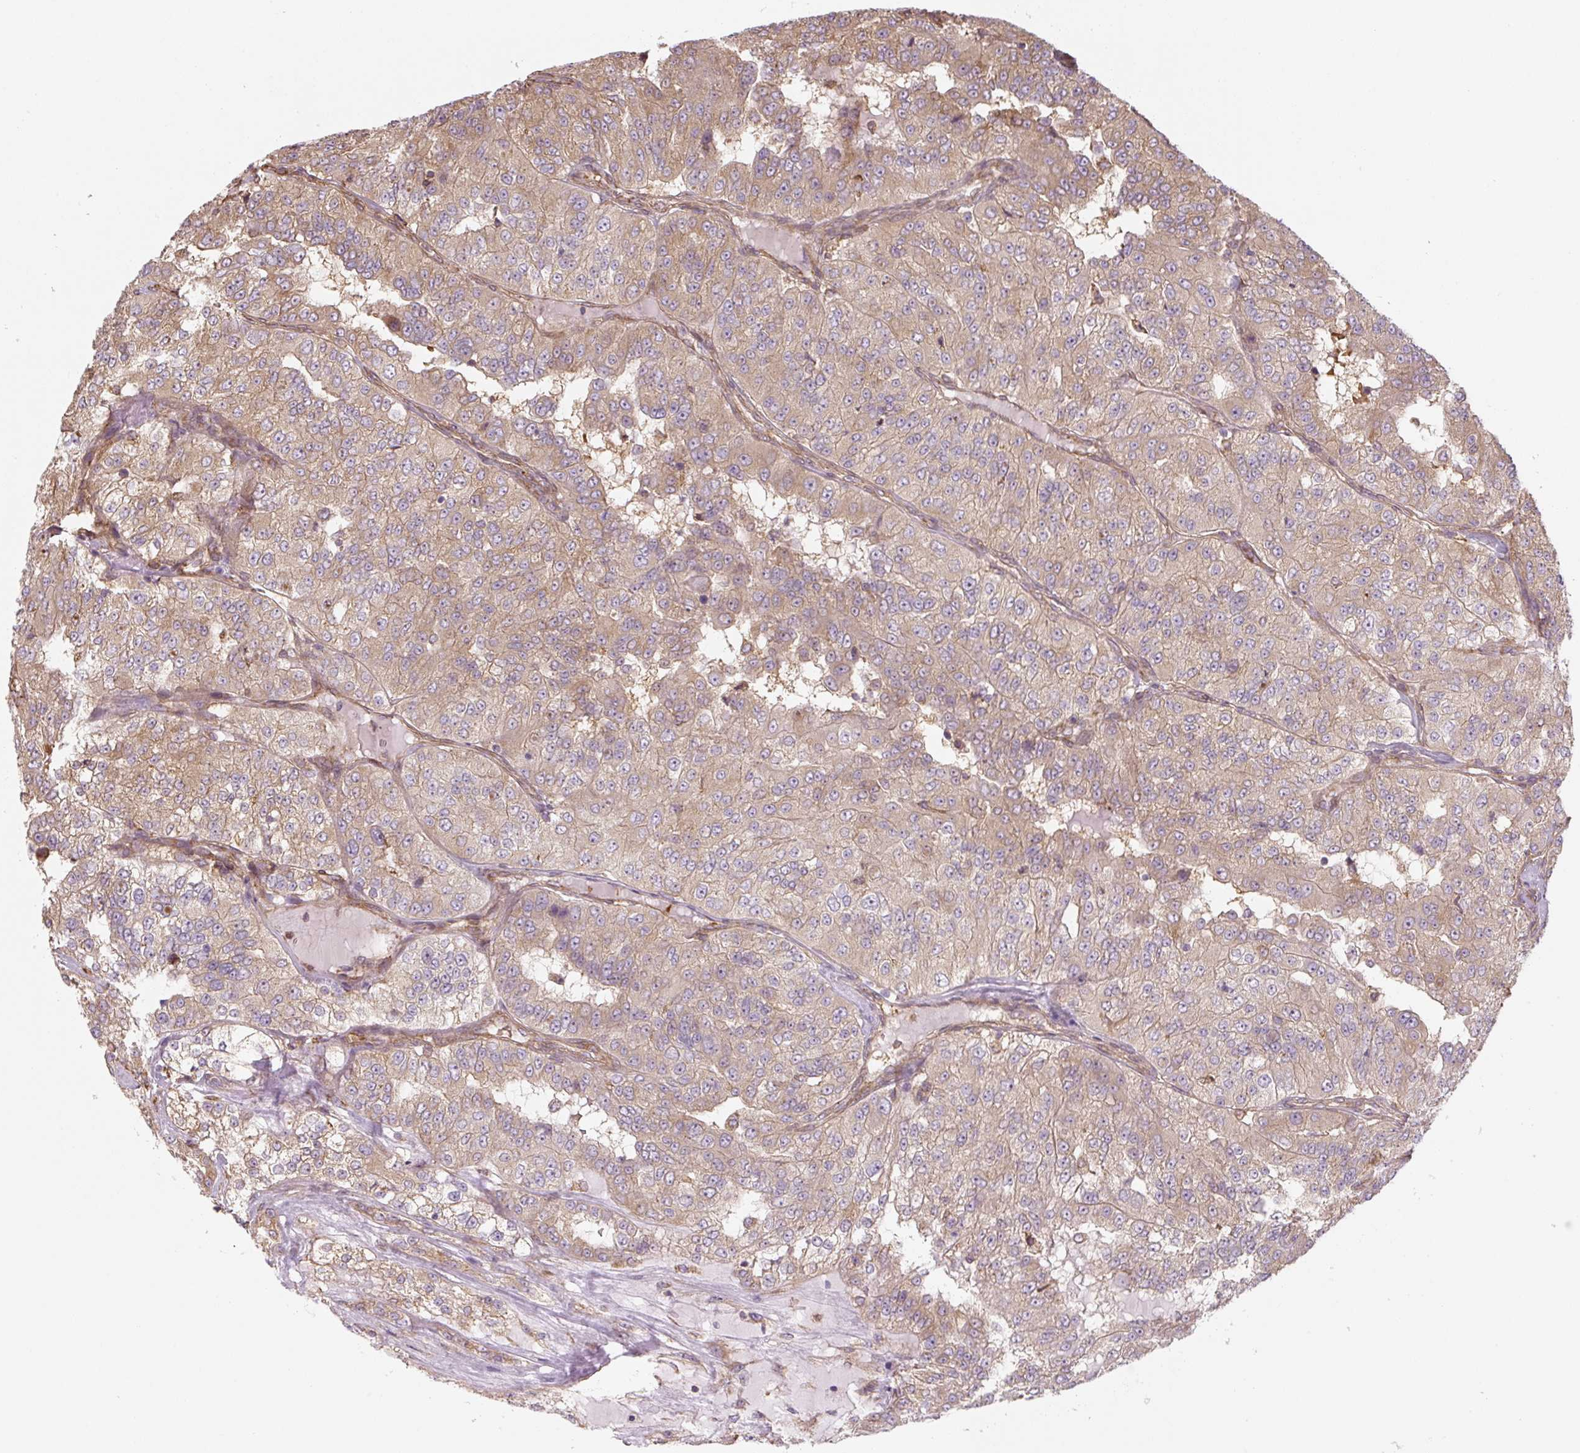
{"staining": {"intensity": "moderate", "quantity": ">75%", "location": "cytoplasmic/membranous"}, "tissue": "renal cancer", "cell_type": "Tumor cells", "image_type": "cancer", "snomed": [{"axis": "morphology", "description": "Adenocarcinoma, NOS"}, {"axis": "topography", "description": "Kidney"}], "caption": "The image shows a brown stain indicating the presence of a protein in the cytoplasmic/membranous of tumor cells in adenocarcinoma (renal). Nuclei are stained in blue.", "gene": "RASA1", "patient": {"sex": "female", "age": 63}}